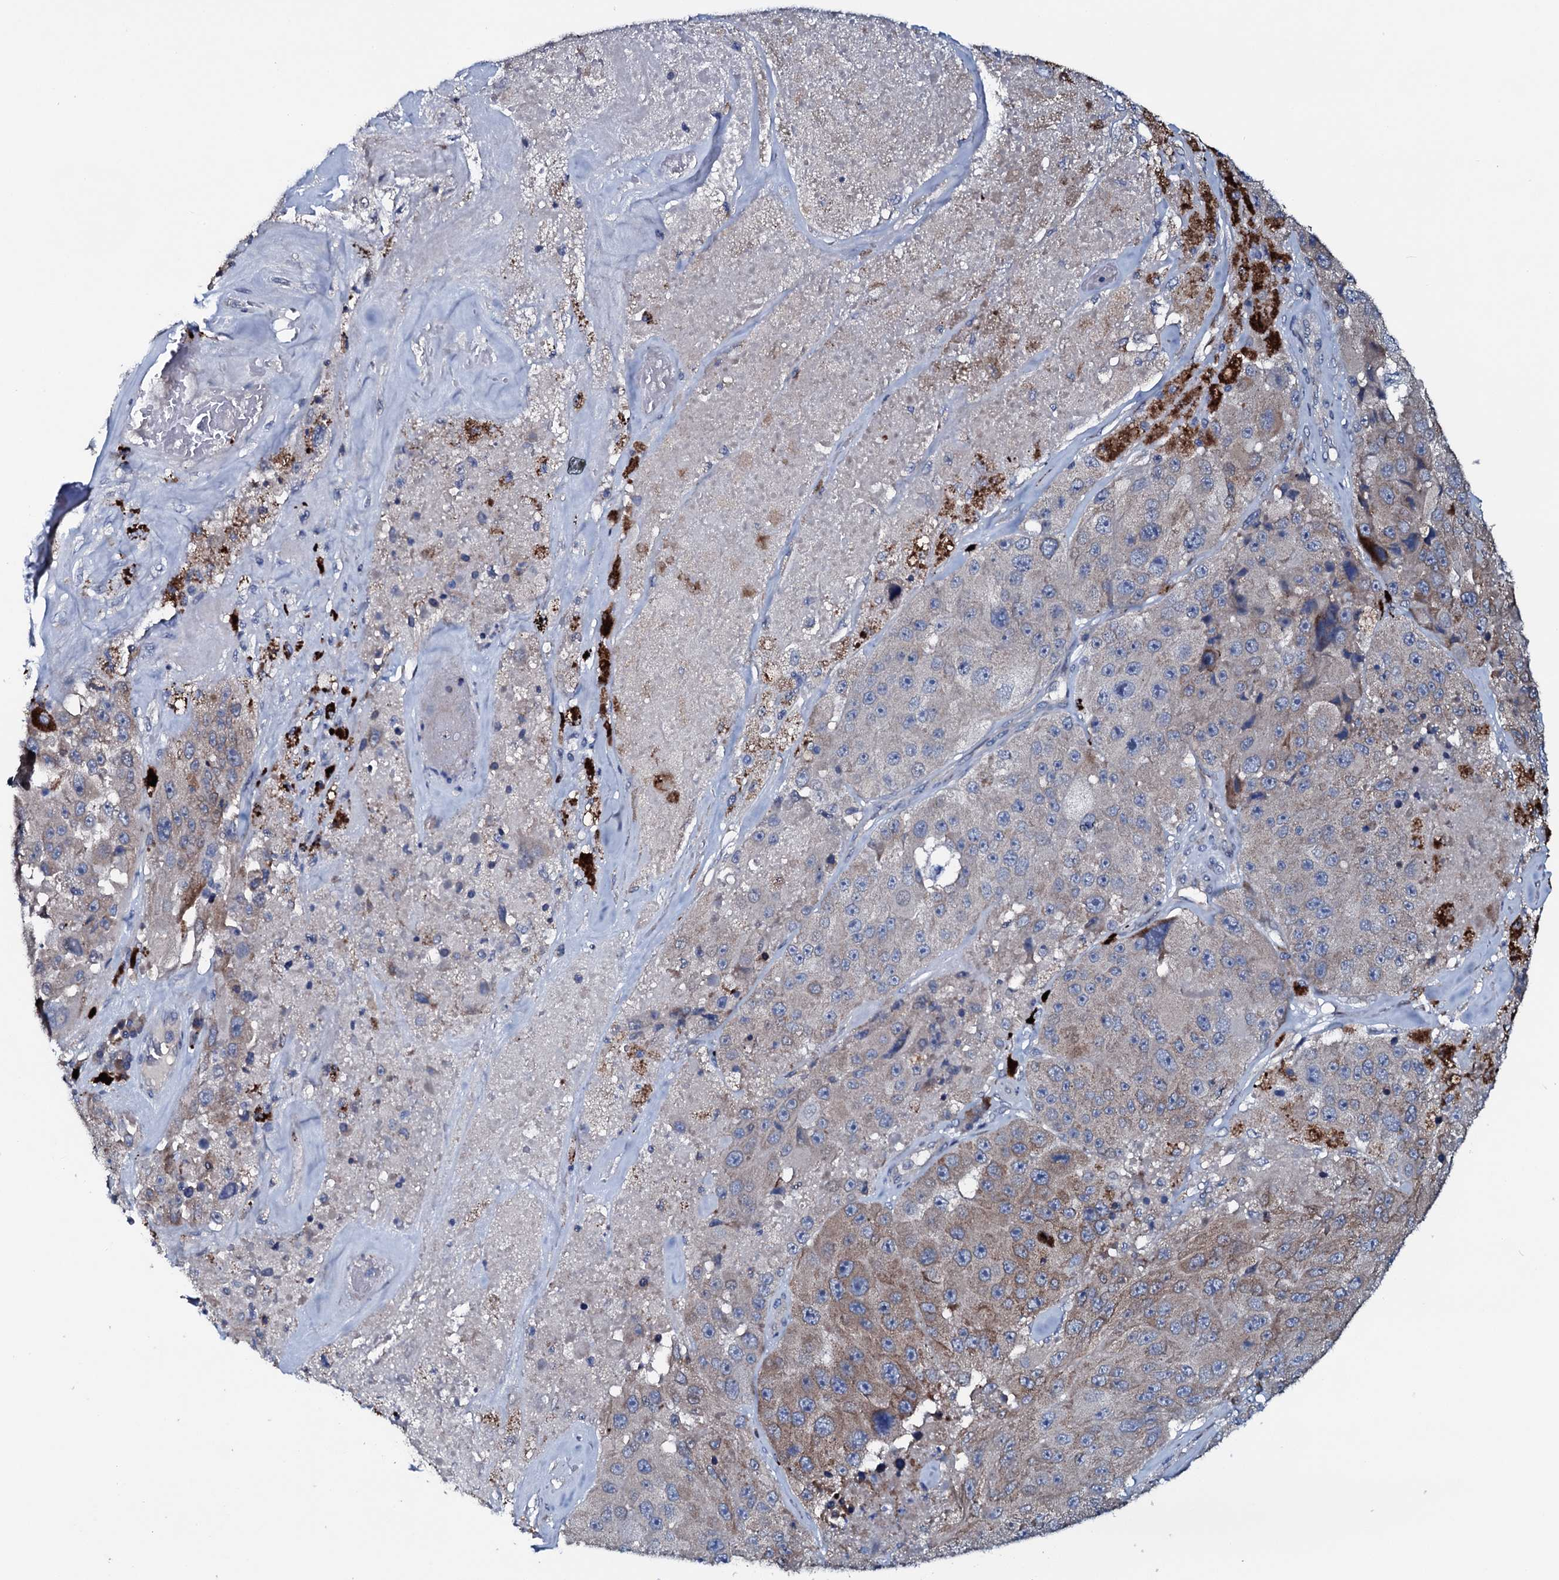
{"staining": {"intensity": "moderate", "quantity": "<25%", "location": "cytoplasmic/membranous"}, "tissue": "melanoma", "cell_type": "Tumor cells", "image_type": "cancer", "snomed": [{"axis": "morphology", "description": "Malignant melanoma, Metastatic site"}, {"axis": "topography", "description": "Lymph node"}], "caption": "This photomicrograph shows immunohistochemistry staining of malignant melanoma (metastatic site), with low moderate cytoplasmic/membranous positivity in approximately <25% of tumor cells.", "gene": "IL12B", "patient": {"sex": "male", "age": 62}}